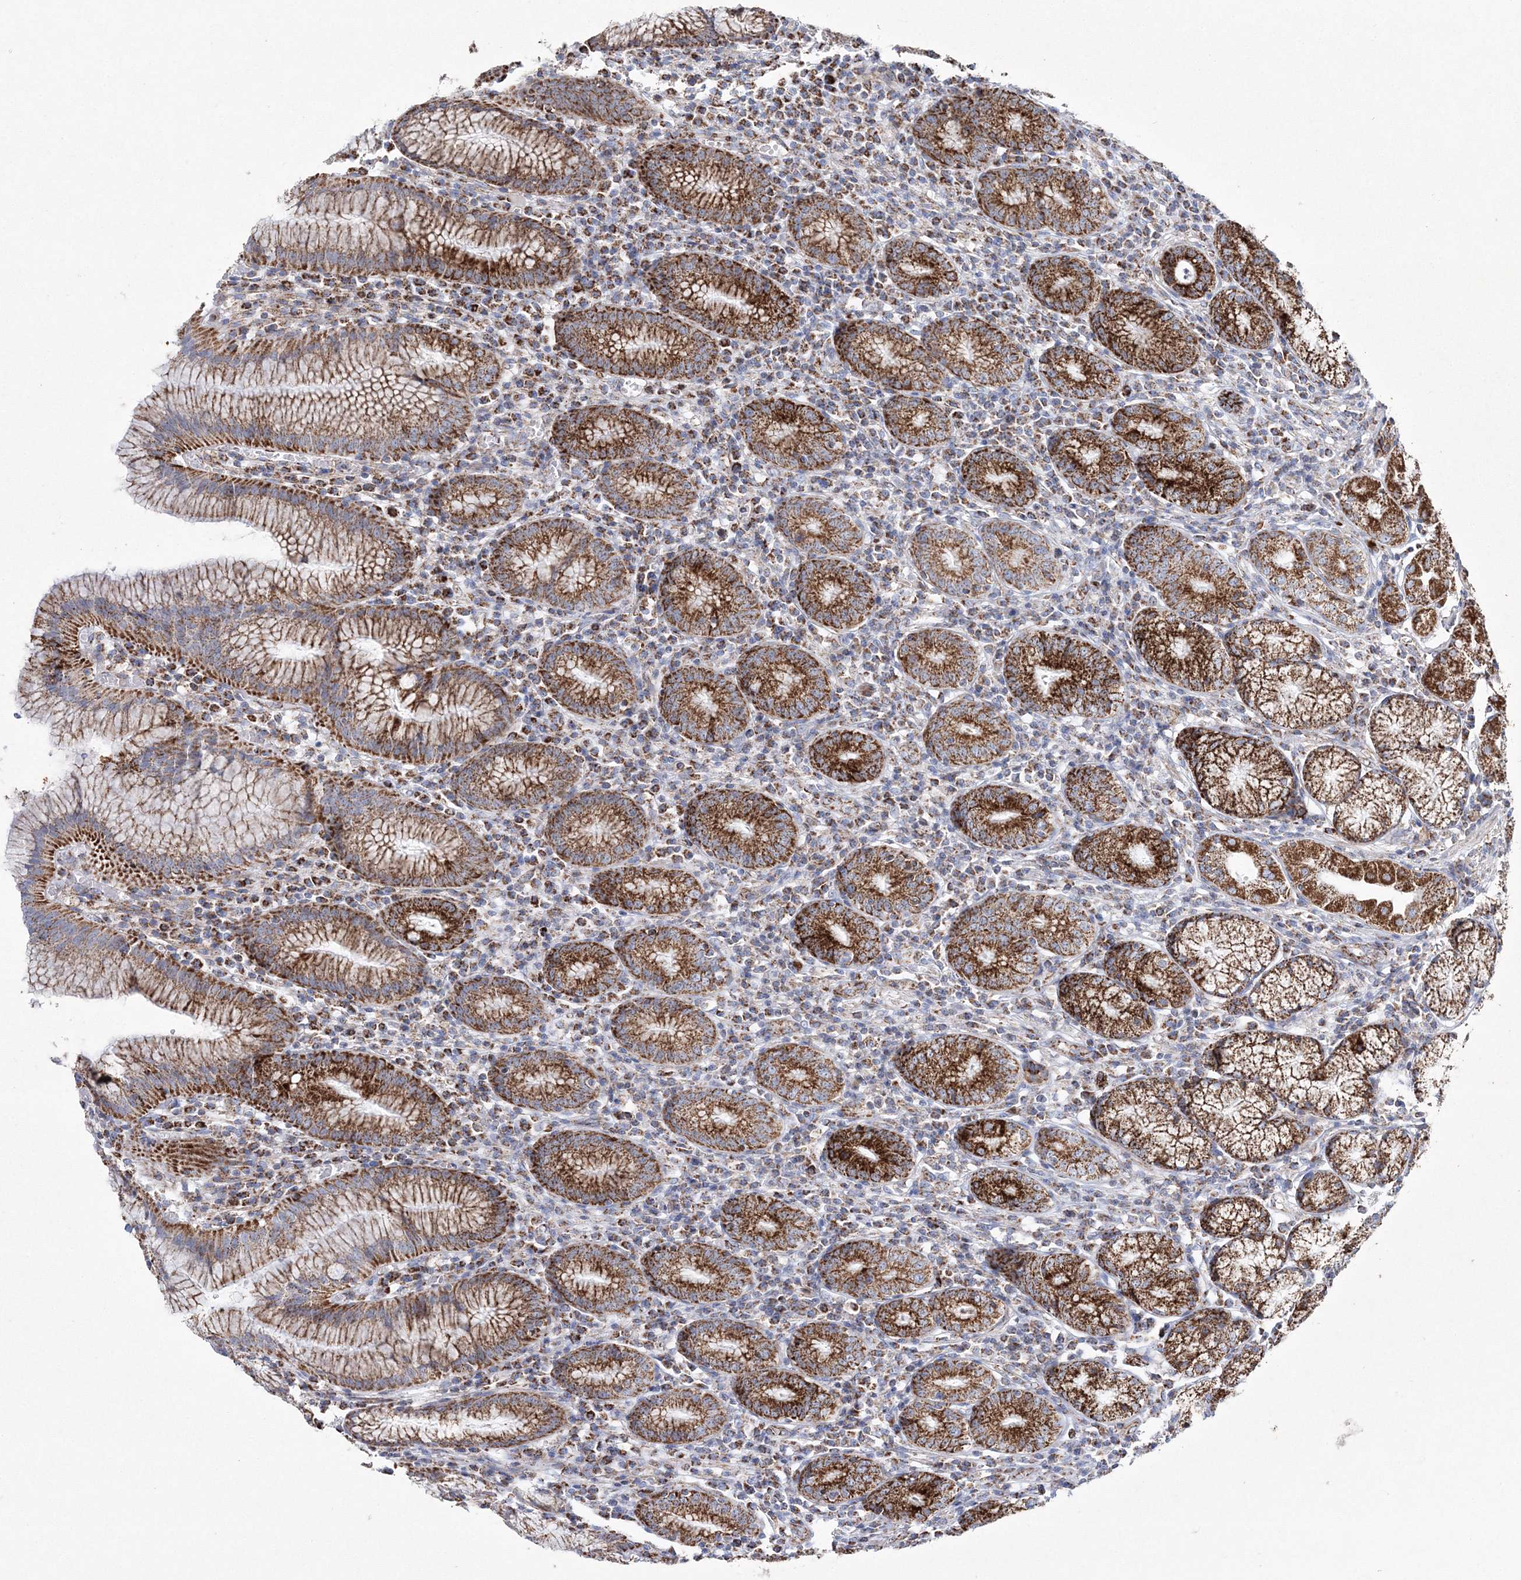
{"staining": {"intensity": "strong", "quantity": ">75%", "location": "cytoplasmic/membranous"}, "tissue": "stomach", "cell_type": "Glandular cells", "image_type": "normal", "snomed": [{"axis": "morphology", "description": "Normal tissue, NOS"}, {"axis": "topography", "description": "Stomach"}], "caption": "A brown stain shows strong cytoplasmic/membranous staining of a protein in glandular cells of unremarkable human stomach.", "gene": "HIBCH", "patient": {"sex": "male", "age": 55}}